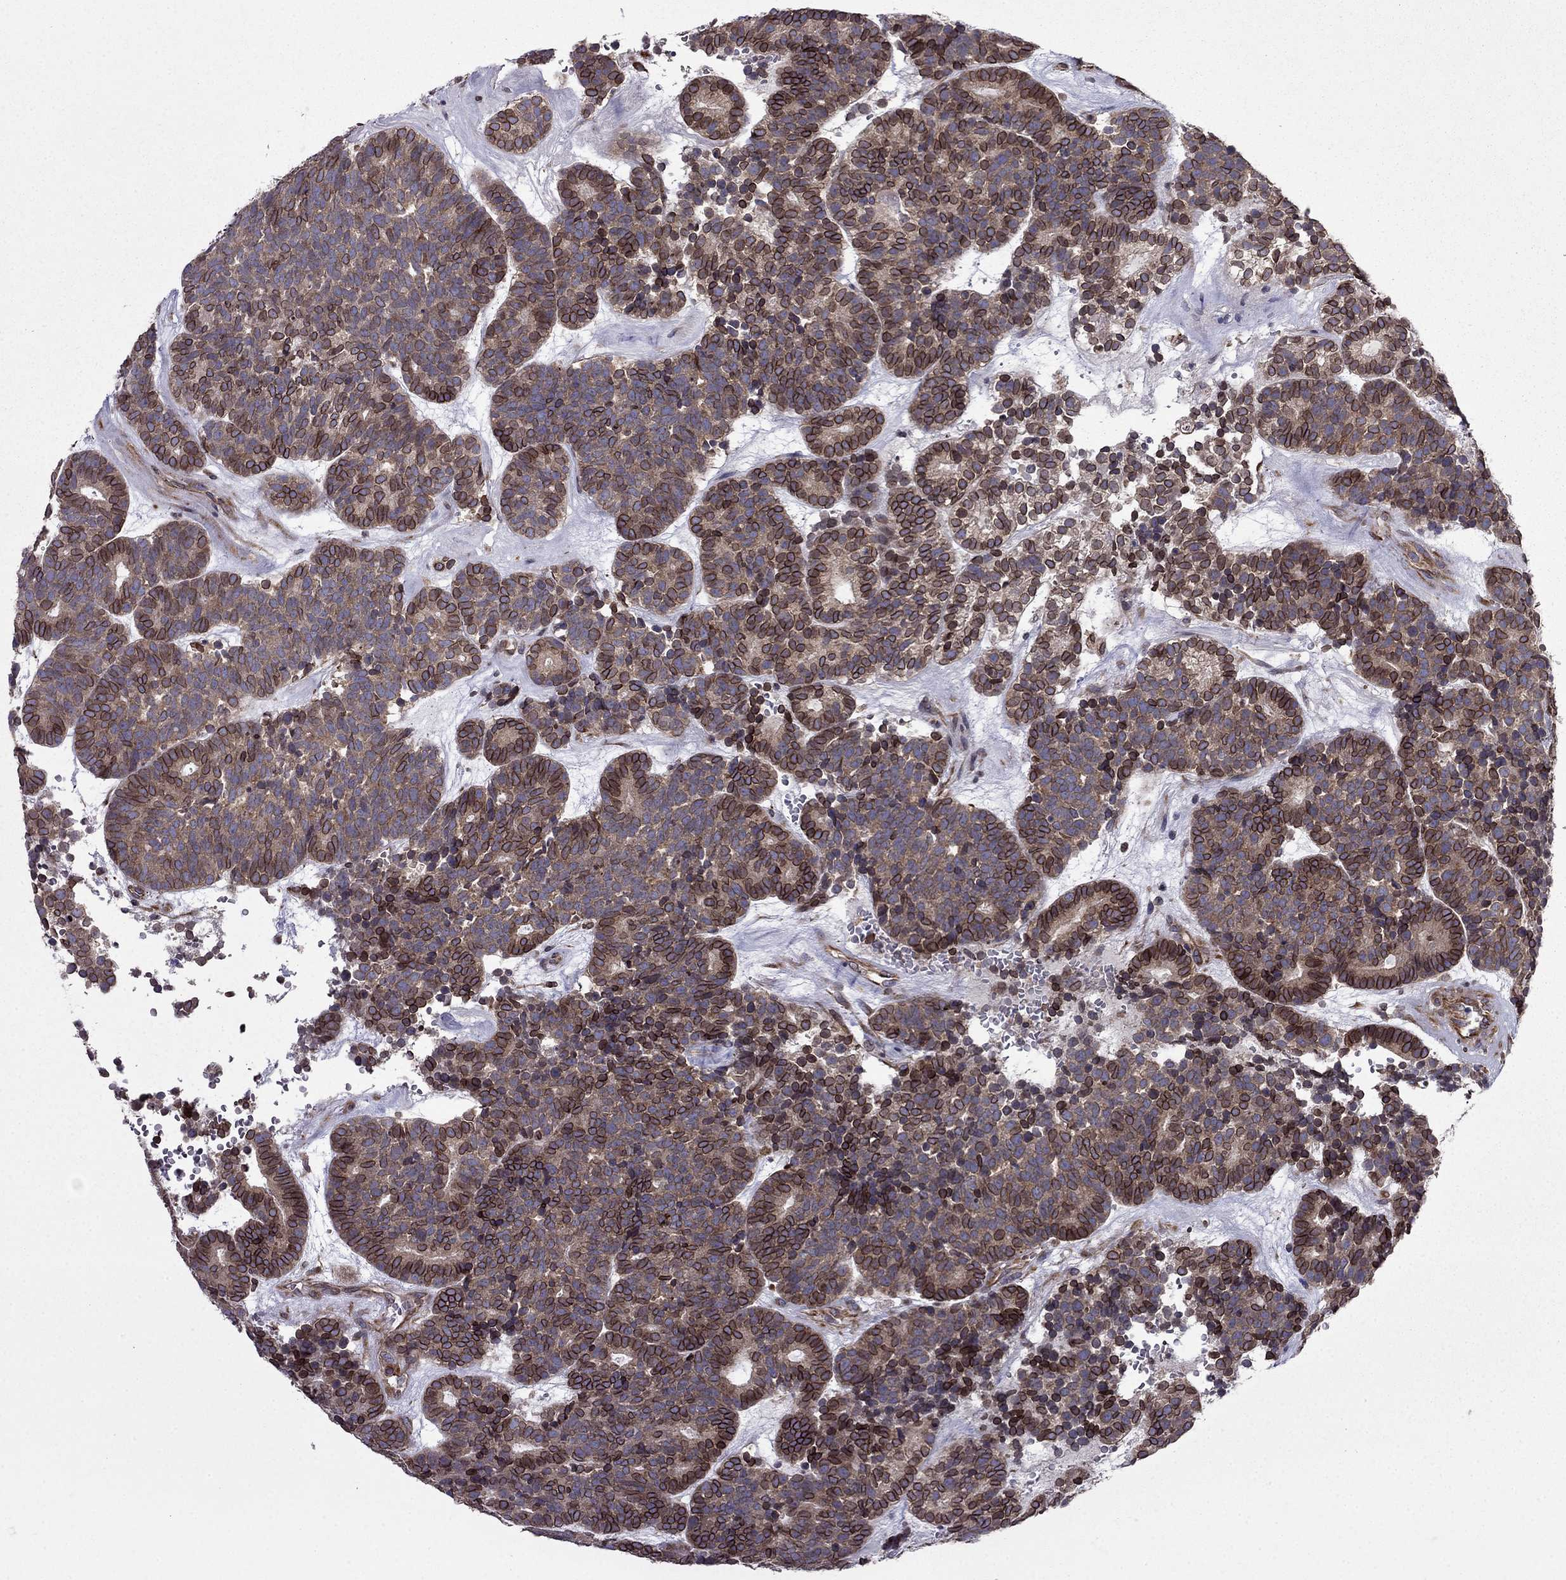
{"staining": {"intensity": "strong", "quantity": "25%-75%", "location": "nuclear"}, "tissue": "head and neck cancer", "cell_type": "Tumor cells", "image_type": "cancer", "snomed": [{"axis": "morphology", "description": "Adenocarcinoma, NOS"}, {"axis": "topography", "description": "Head-Neck"}], "caption": "Immunohistochemistry of head and neck cancer (adenocarcinoma) shows high levels of strong nuclear expression in about 25%-75% of tumor cells. Using DAB (brown) and hematoxylin (blue) stains, captured at high magnification using brightfield microscopy.", "gene": "CDC42BPA", "patient": {"sex": "female", "age": 81}}